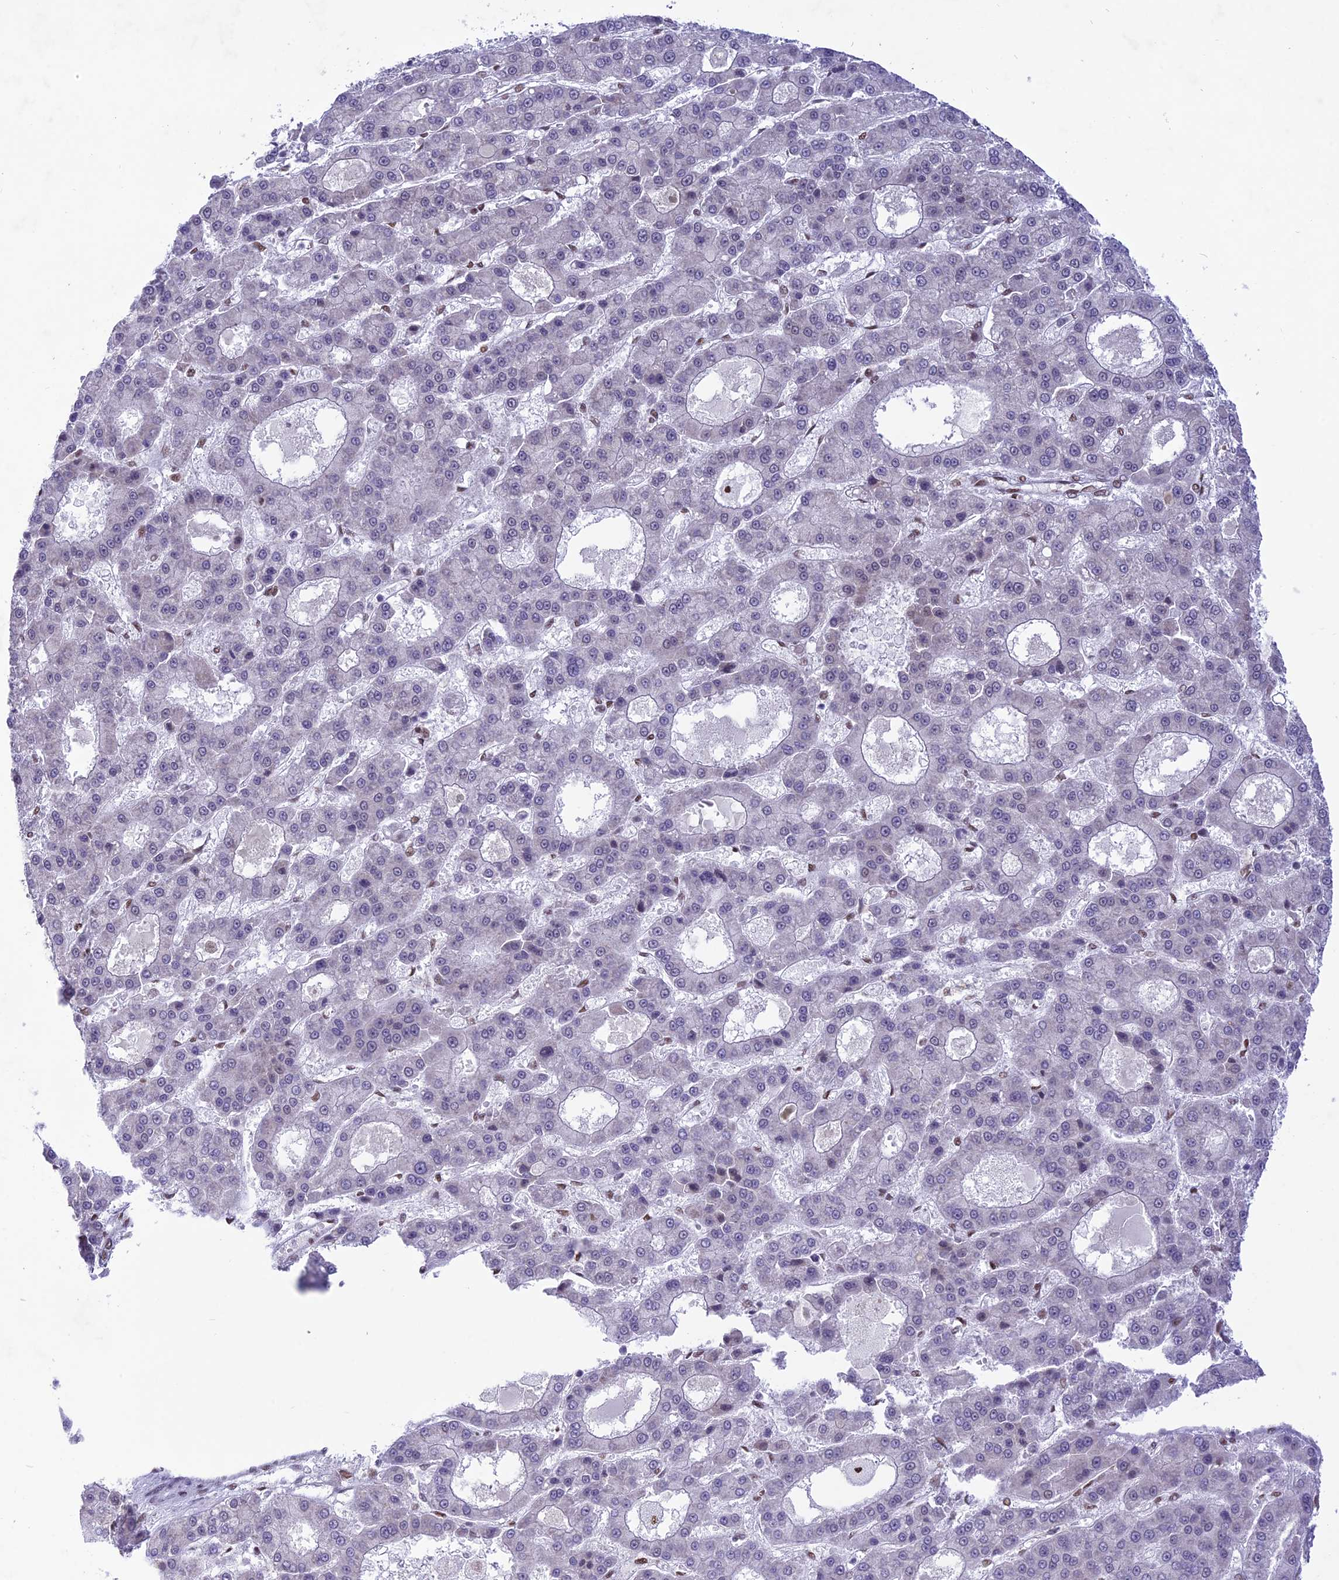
{"staining": {"intensity": "negative", "quantity": "none", "location": "none"}, "tissue": "liver cancer", "cell_type": "Tumor cells", "image_type": "cancer", "snomed": [{"axis": "morphology", "description": "Carcinoma, Hepatocellular, NOS"}, {"axis": "topography", "description": "Liver"}], "caption": "Photomicrograph shows no protein expression in tumor cells of liver cancer tissue.", "gene": "DDX1", "patient": {"sex": "male", "age": 70}}